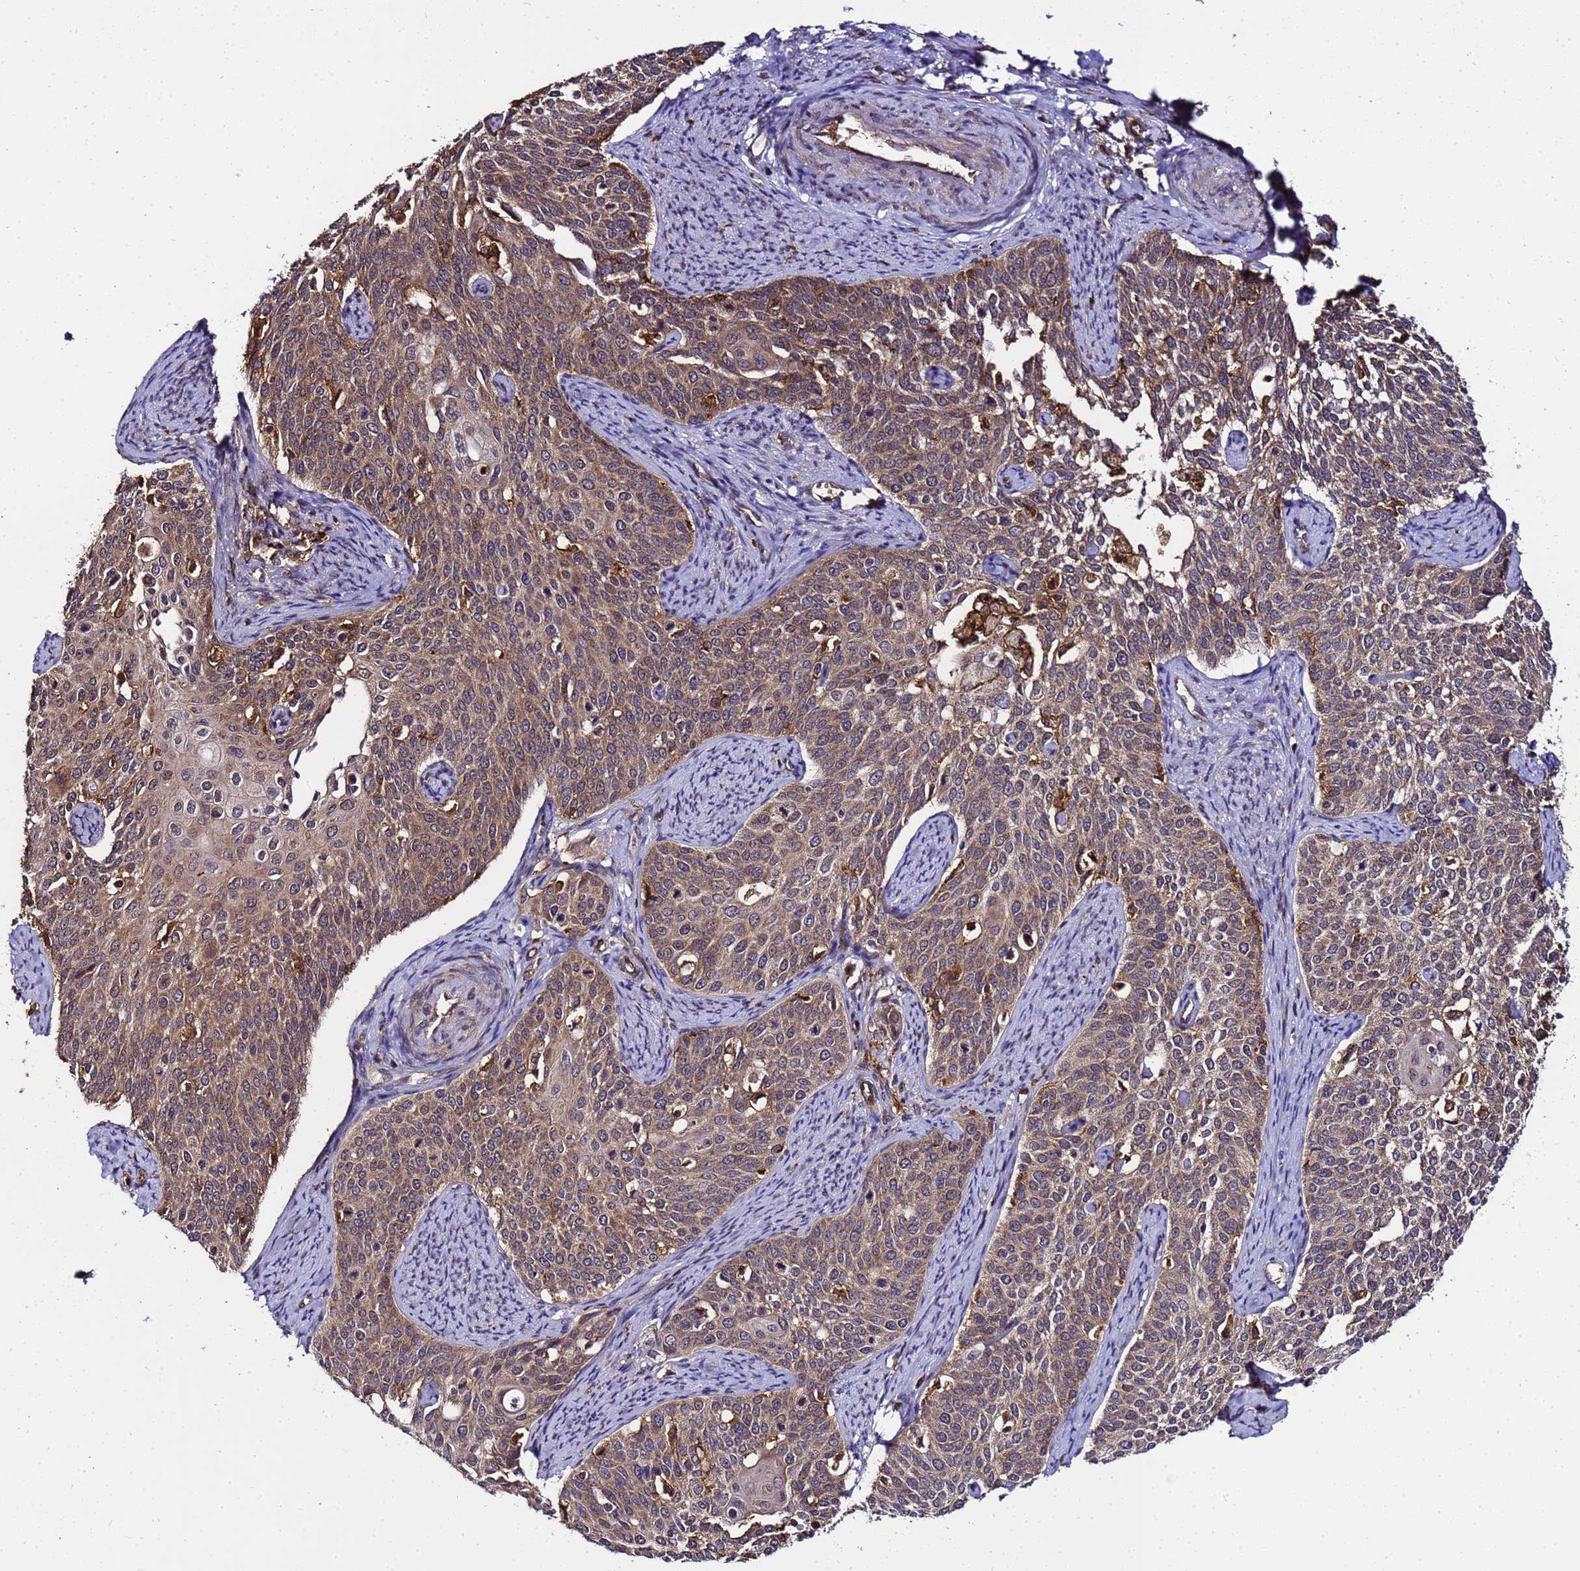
{"staining": {"intensity": "moderate", "quantity": ">75%", "location": "cytoplasmic/membranous"}, "tissue": "cervical cancer", "cell_type": "Tumor cells", "image_type": "cancer", "snomed": [{"axis": "morphology", "description": "Squamous cell carcinoma, NOS"}, {"axis": "topography", "description": "Cervix"}], "caption": "Immunohistochemistry (DAB) staining of cervical squamous cell carcinoma reveals moderate cytoplasmic/membranous protein staining in about >75% of tumor cells.", "gene": "TRABD", "patient": {"sex": "female", "age": 44}}